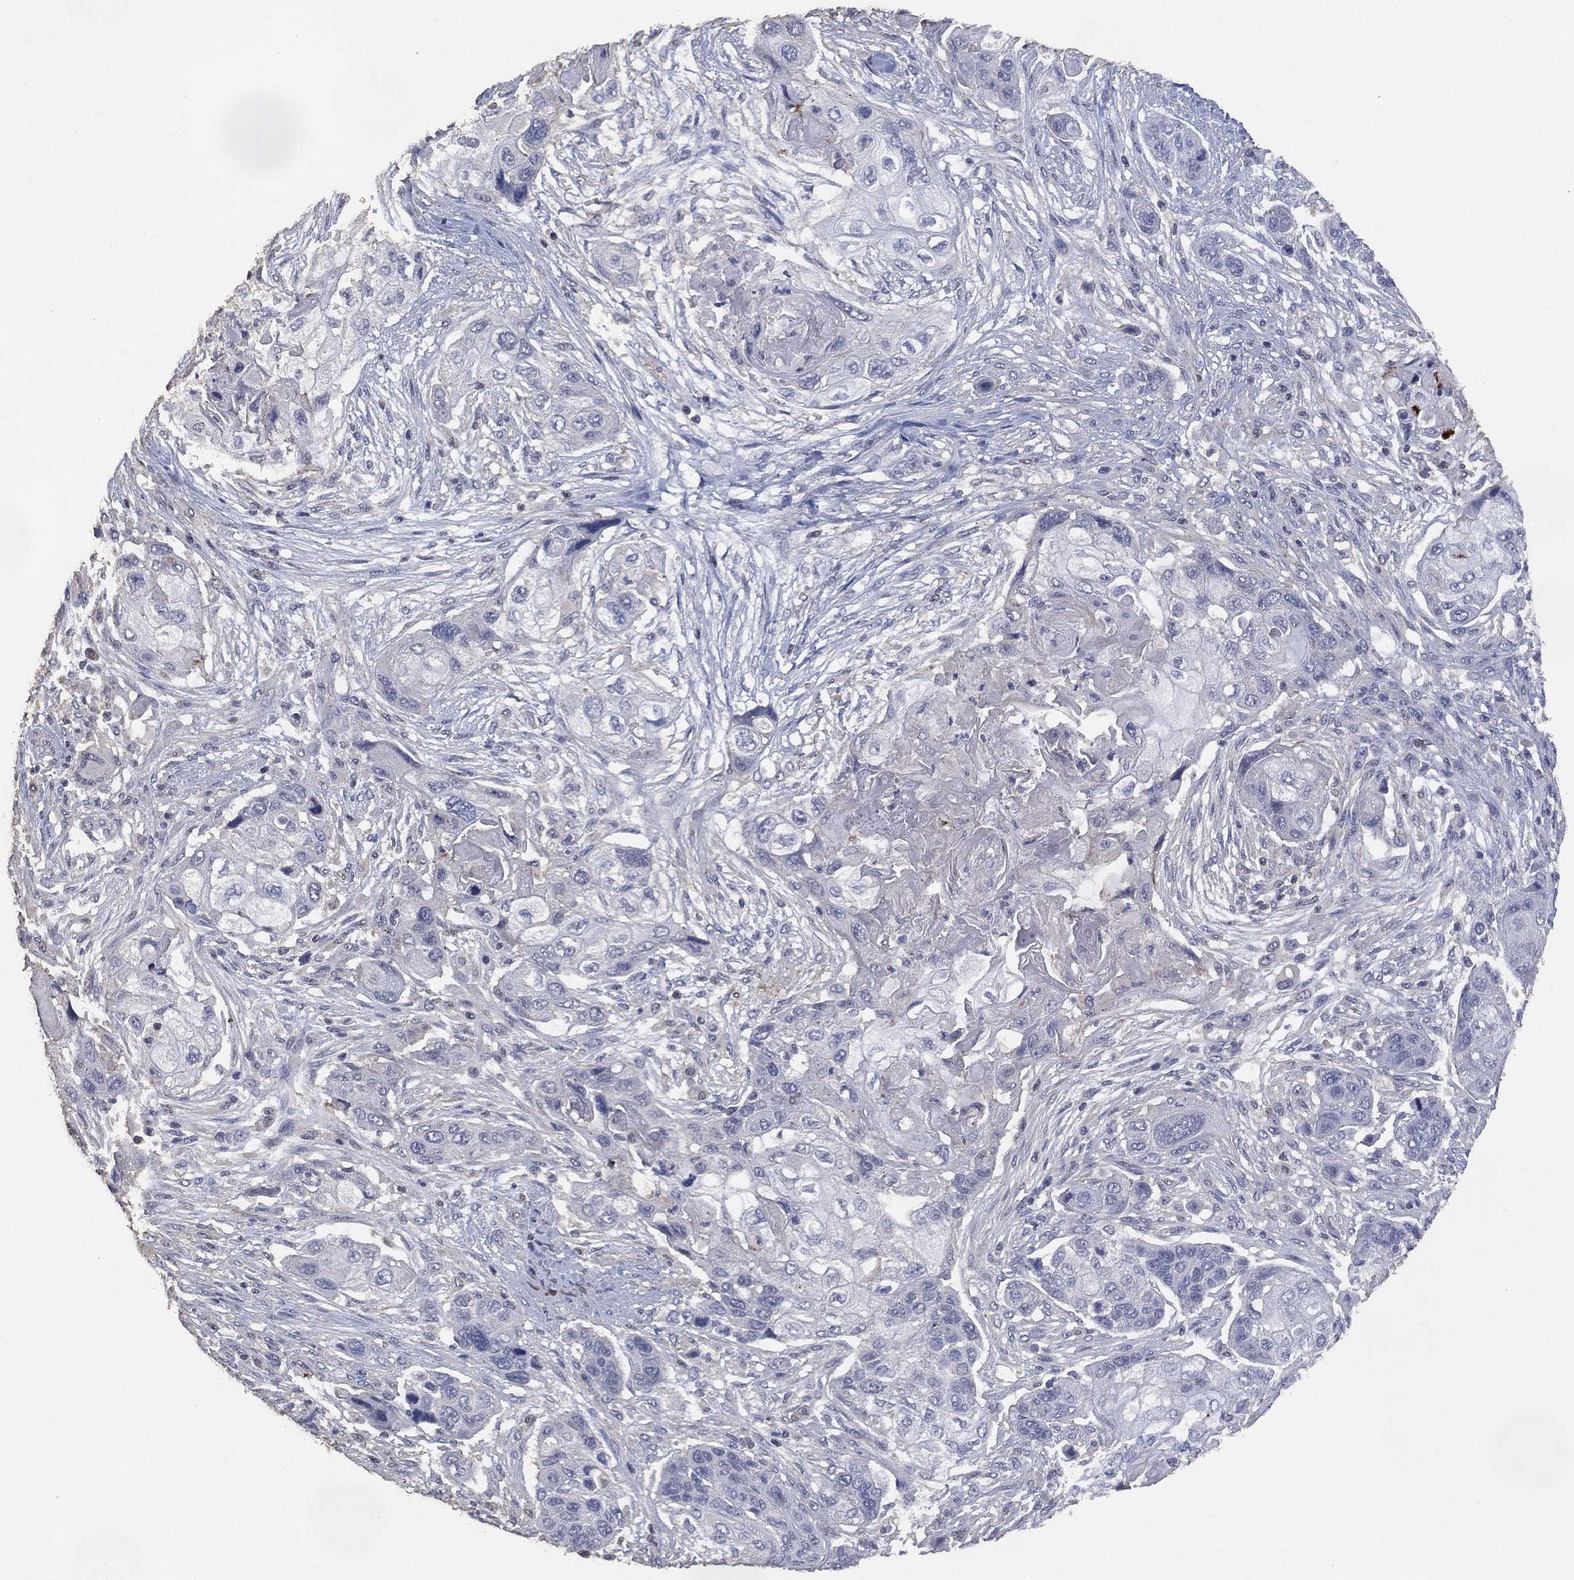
{"staining": {"intensity": "negative", "quantity": "none", "location": "none"}, "tissue": "lung cancer", "cell_type": "Tumor cells", "image_type": "cancer", "snomed": [{"axis": "morphology", "description": "Squamous cell carcinoma, NOS"}, {"axis": "topography", "description": "Lung"}], "caption": "DAB (3,3'-diaminobenzidine) immunohistochemical staining of lung squamous cell carcinoma displays no significant staining in tumor cells. (Stains: DAB immunohistochemistry (IHC) with hematoxylin counter stain, Microscopy: brightfield microscopy at high magnification).", "gene": "ADPRHL1", "patient": {"sex": "male", "age": 69}}